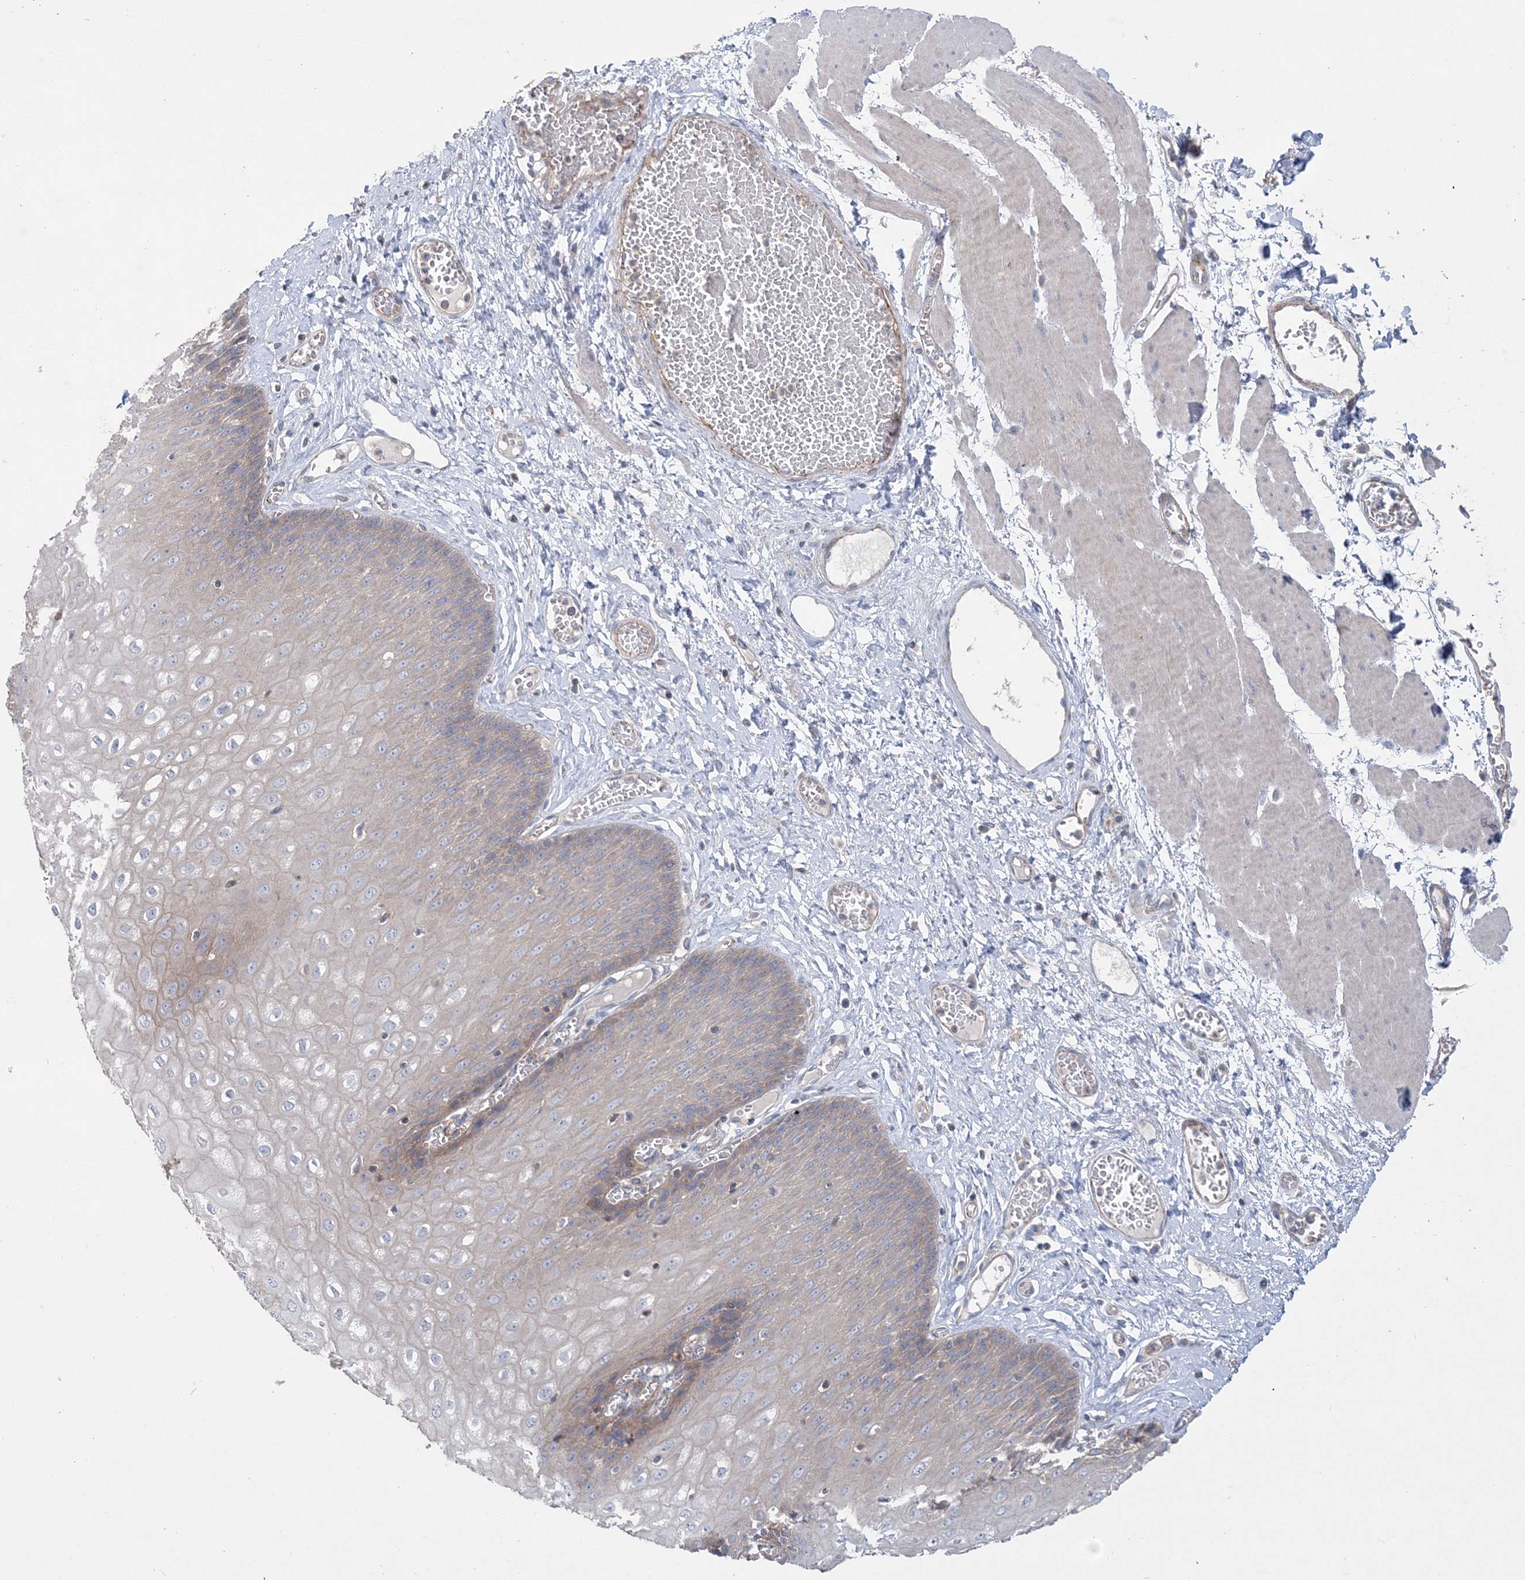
{"staining": {"intensity": "moderate", "quantity": "25%-75%", "location": "cytoplasmic/membranous"}, "tissue": "esophagus", "cell_type": "Squamous epithelial cells", "image_type": "normal", "snomed": [{"axis": "morphology", "description": "Normal tissue, NOS"}, {"axis": "topography", "description": "Esophagus"}], "caption": "About 25%-75% of squamous epithelial cells in benign human esophagus reveal moderate cytoplasmic/membranous protein expression as visualized by brown immunohistochemical staining.", "gene": "PIGC", "patient": {"sex": "male", "age": 60}}